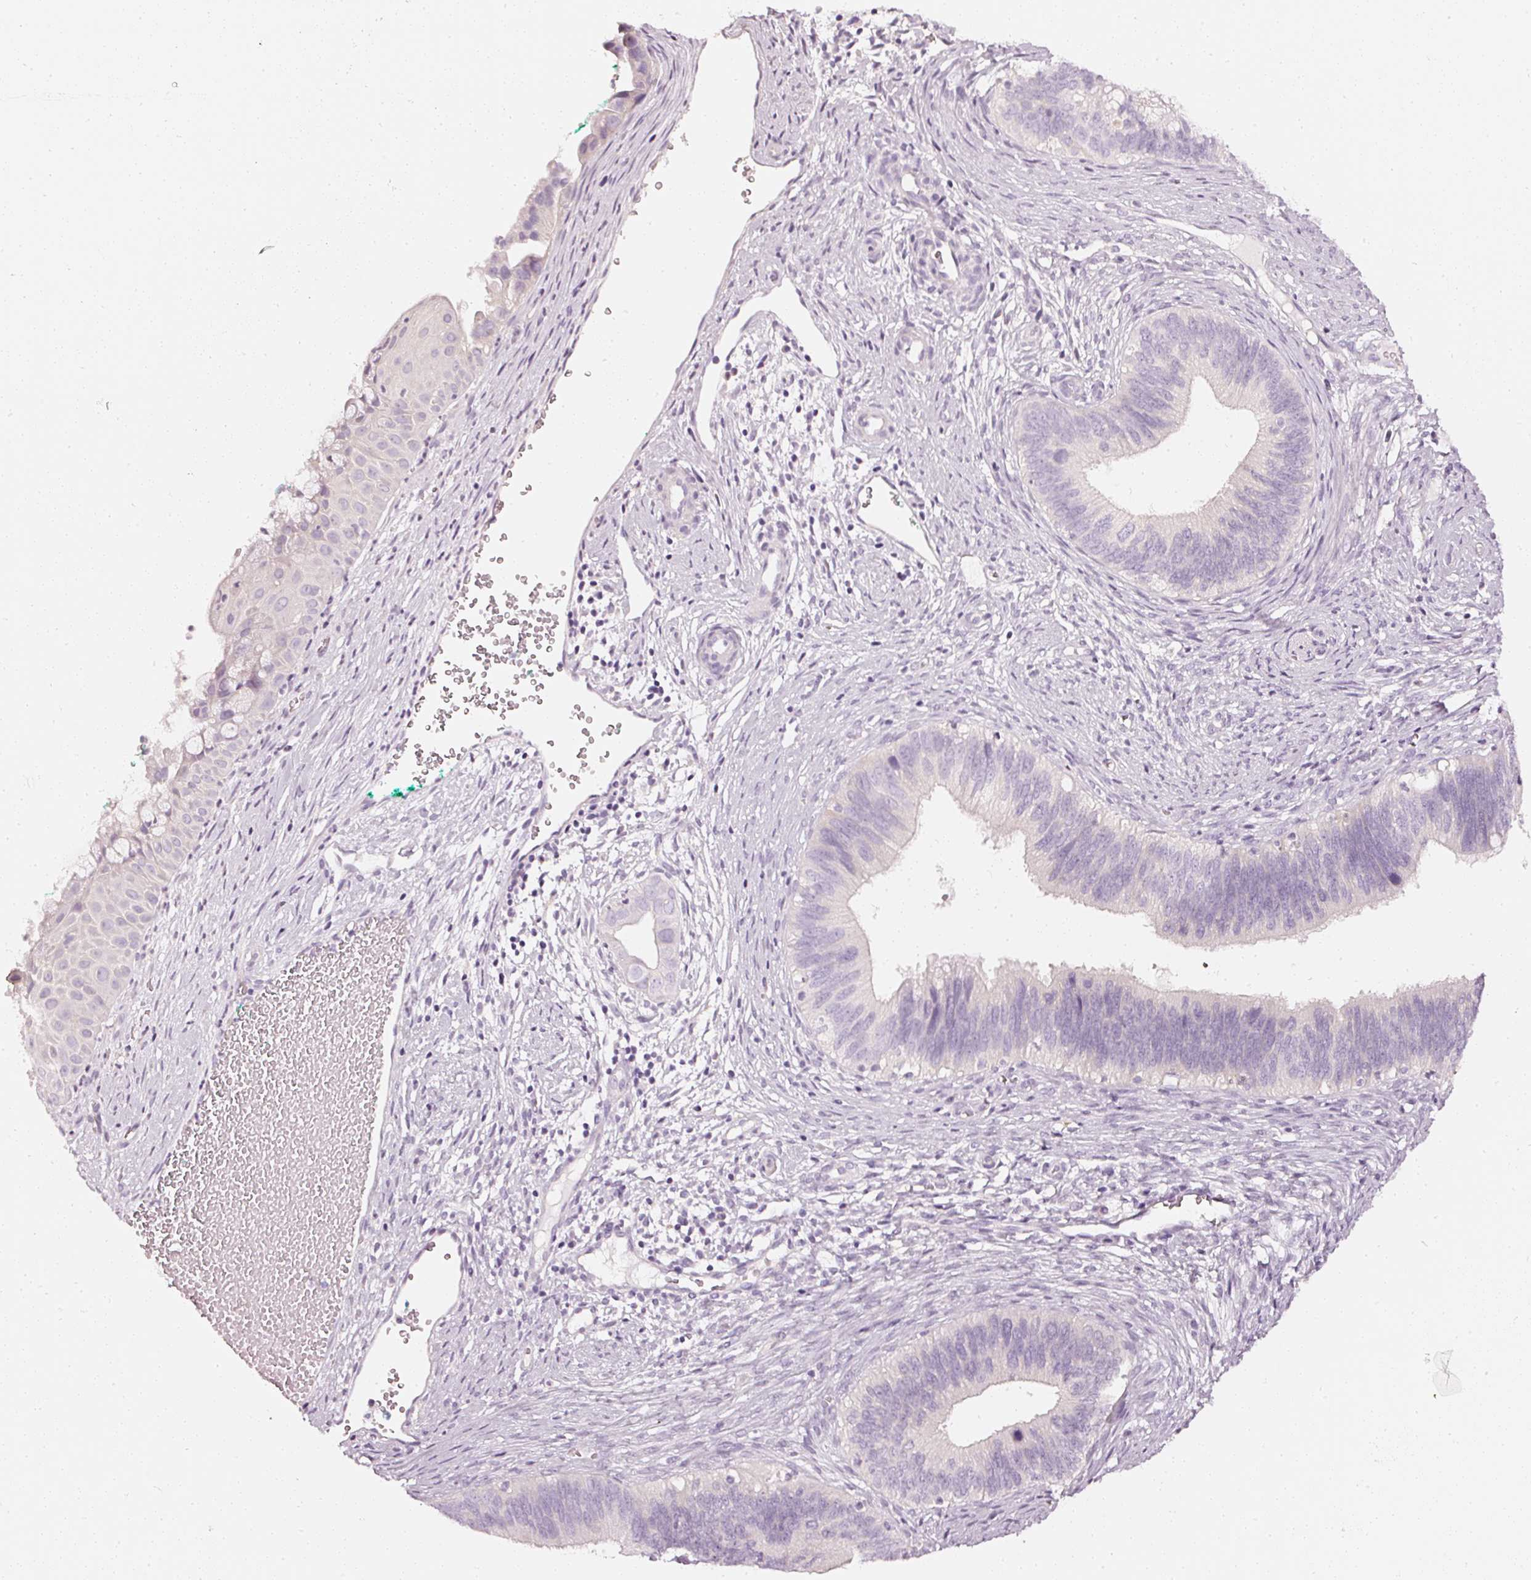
{"staining": {"intensity": "negative", "quantity": "none", "location": "none"}, "tissue": "cervical cancer", "cell_type": "Tumor cells", "image_type": "cancer", "snomed": [{"axis": "morphology", "description": "Adenocarcinoma, NOS"}, {"axis": "topography", "description": "Cervix"}], "caption": "Immunohistochemical staining of cervical cancer (adenocarcinoma) reveals no significant positivity in tumor cells.", "gene": "CNP", "patient": {"sex": "female", "age": 42}}